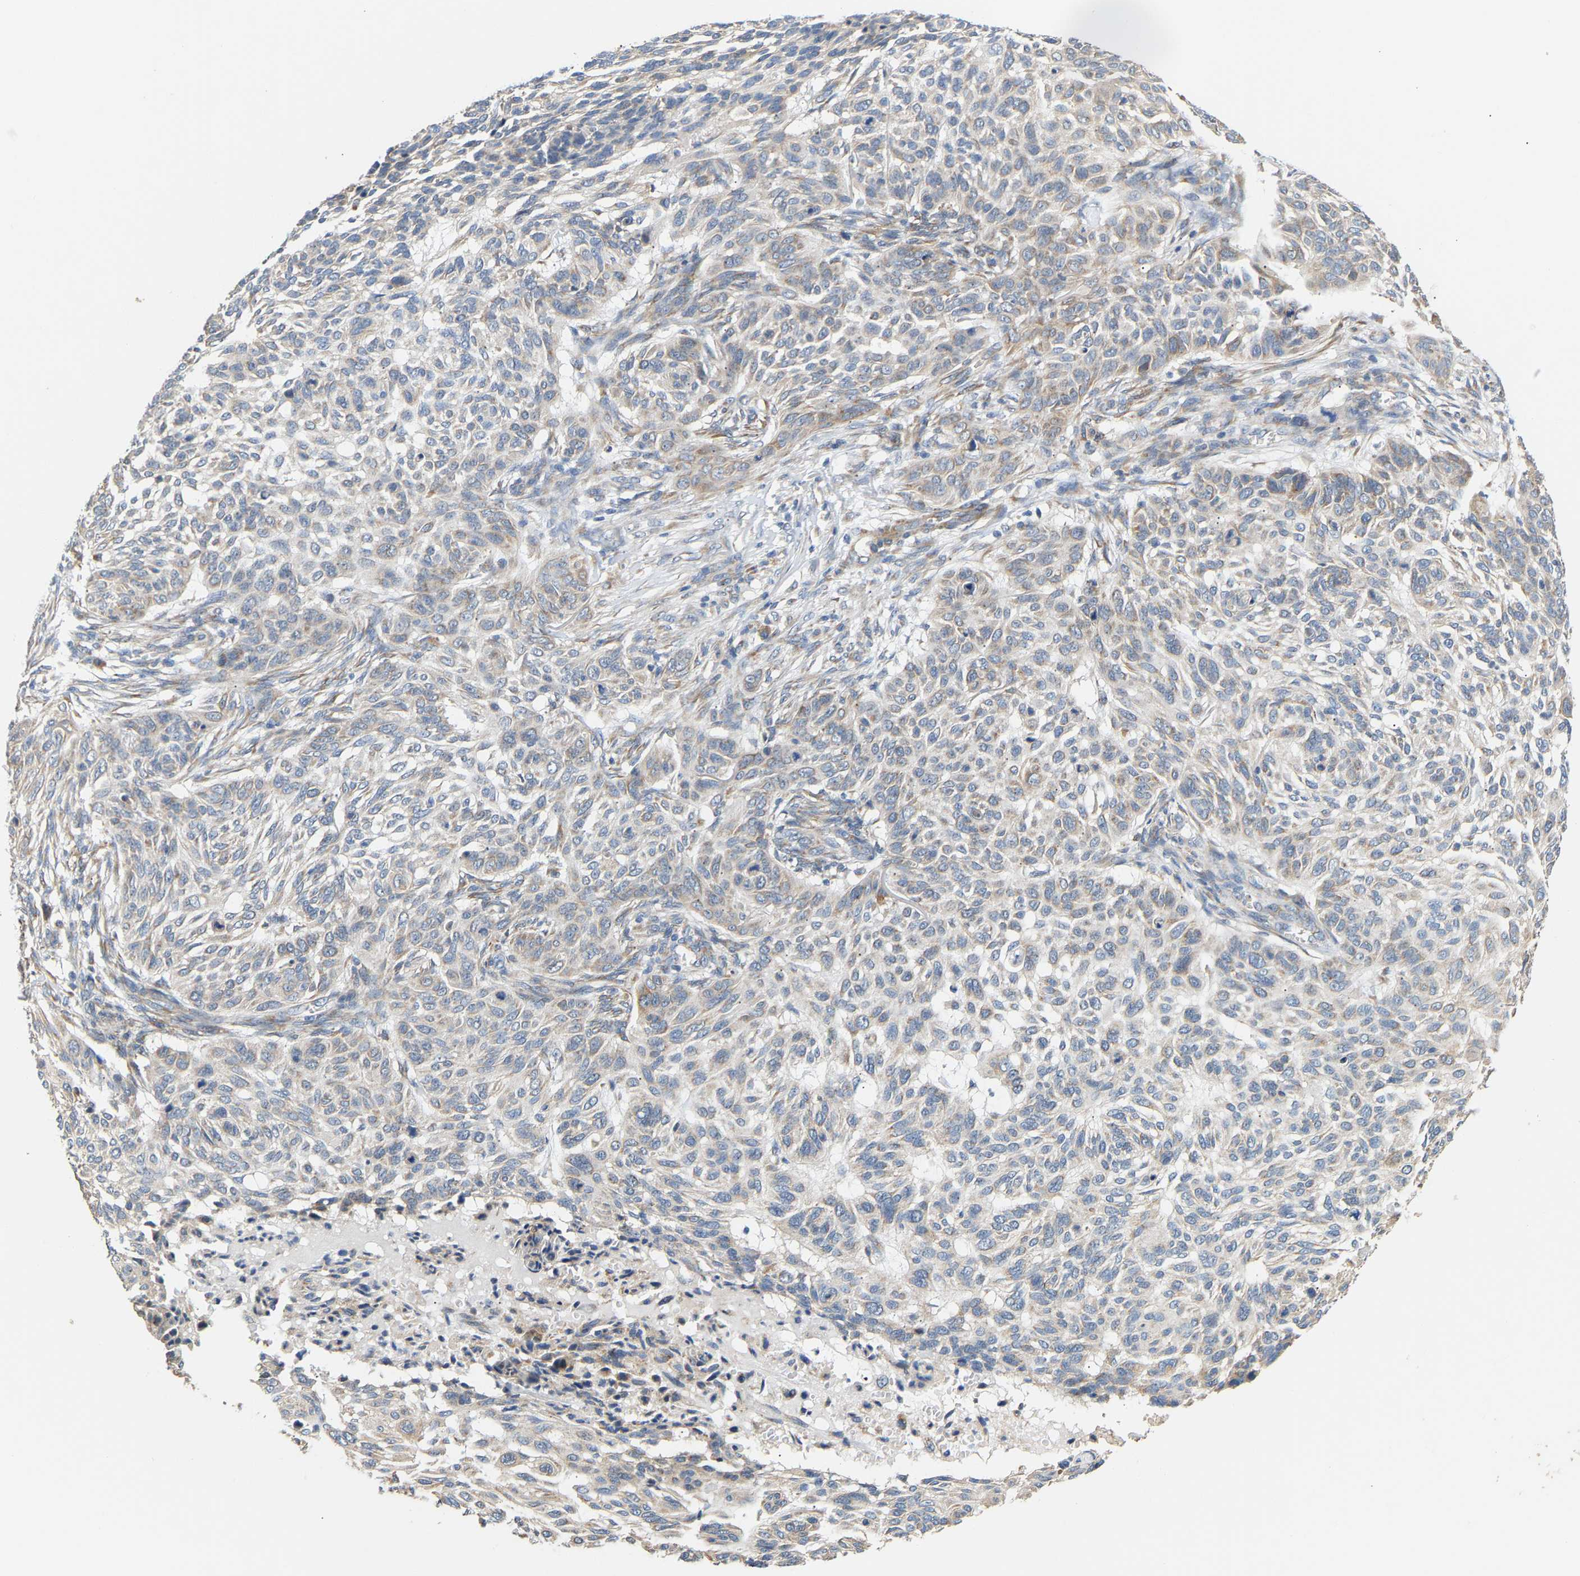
{"staining": {"intensity": "weak", "quantity": "<25%", "location": "cytoplasmic/membranous"}, "tissue": "skin cancer", "cell_type": "Tumor cells", "image_type": "cancer", "snomed": [{"axis": "morphology", "description": "Basal cell carcinoma"}, {"axis": "topography", "description": "Skin"}], "caption": "A histopathology image of basal cell carcinoma (skin) stained for a protein displays no brown staining in tumor cells. (Brightfield microscopy of DAB (3,3'-diaminobenzidine) immunohistochemistry at high magnification).", "gene": "TMEM168", "patient": {"sex": "male", "age": 85}}